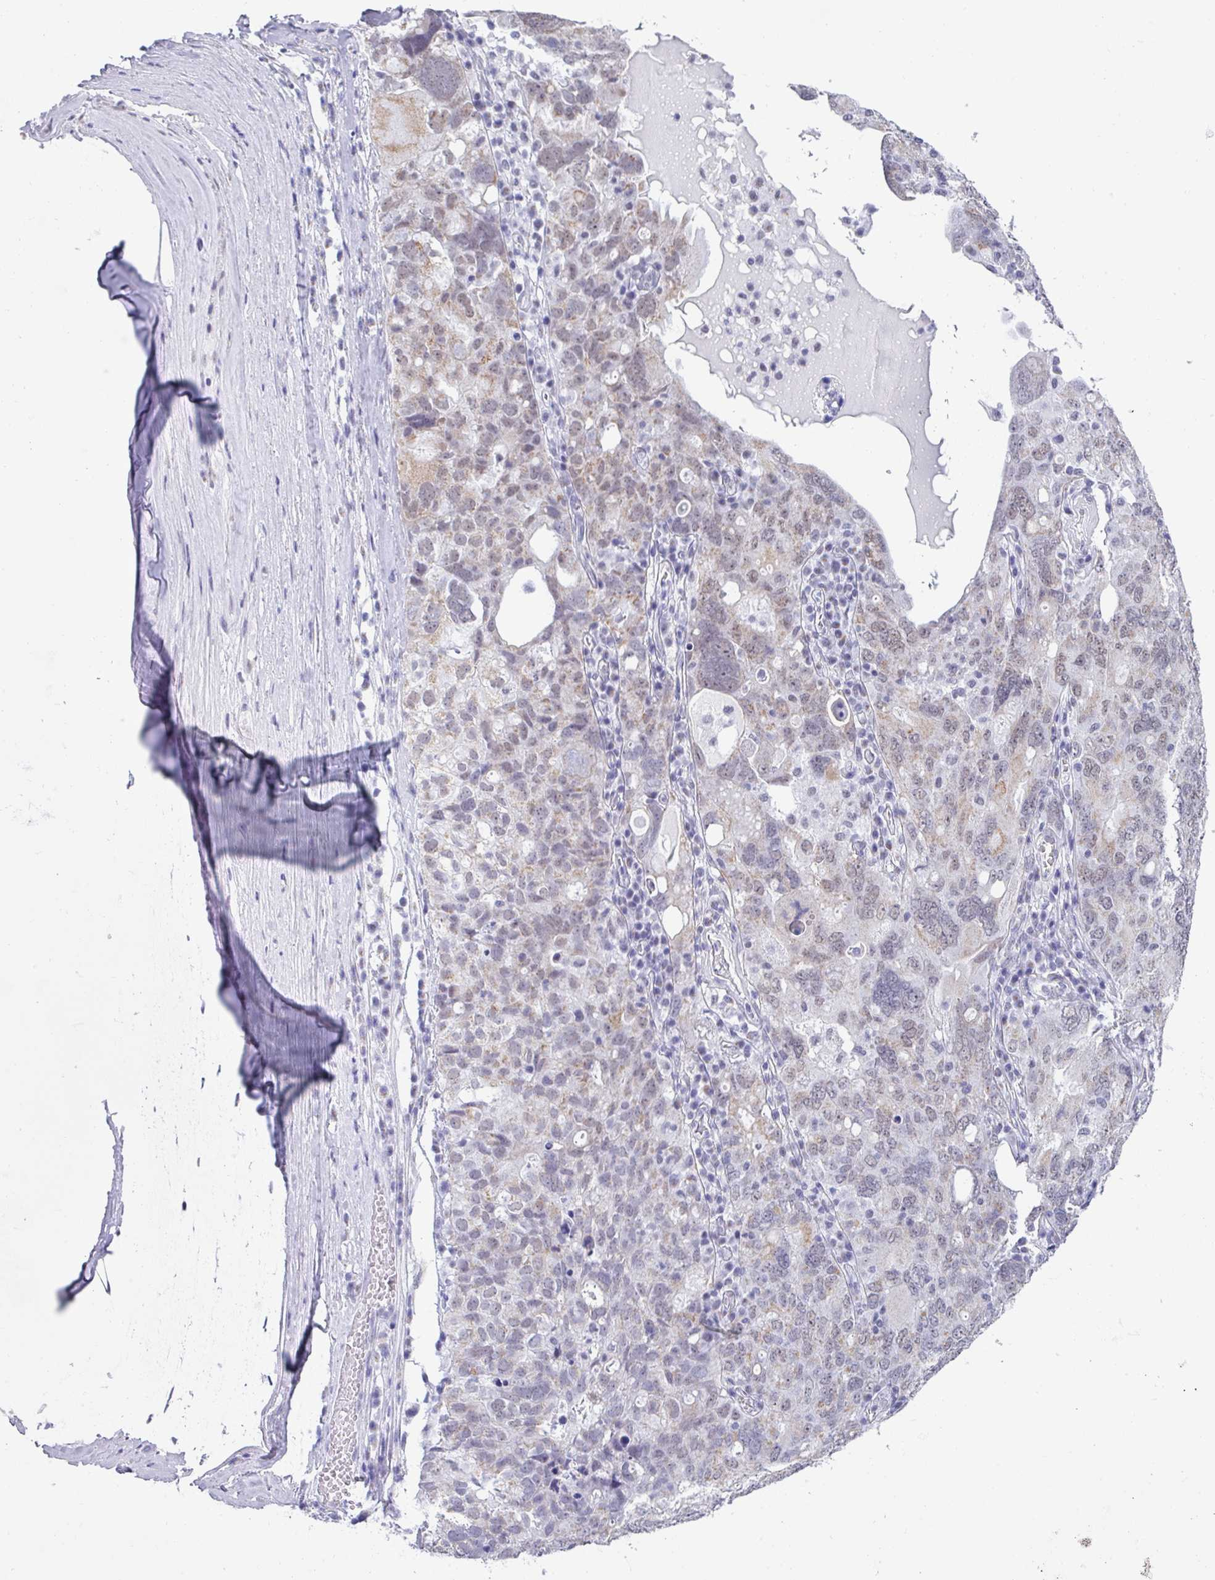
{"staining": {"intensity": "weak", "quantity": "25%-75%", "location": "cytoplasmic/membranous,nuclear"}, "tissue": "ovarian cancer", "cell_type": "Tumor cells", "image_type": "cancer", "snomed": [{"axis": "morphology", "description": "Carcinoma, endometroid"}, {"axis": "topography", "description": "Ovary"}], "caption": "Brown immunohistochemical staining in endometroid carcinoma (ovarian) demonstrates weak cytoplasmic/membranous and nuclear positivity in approximately 25%-75% of tumor cells. The staining was performed using DAB to visualize the protein expression in brown, while the nuclei were stained in blue with hematoxylin (Magnification: 20x).", "gene": "PUF60", "patient": {"sex": "female", "age": 62}}